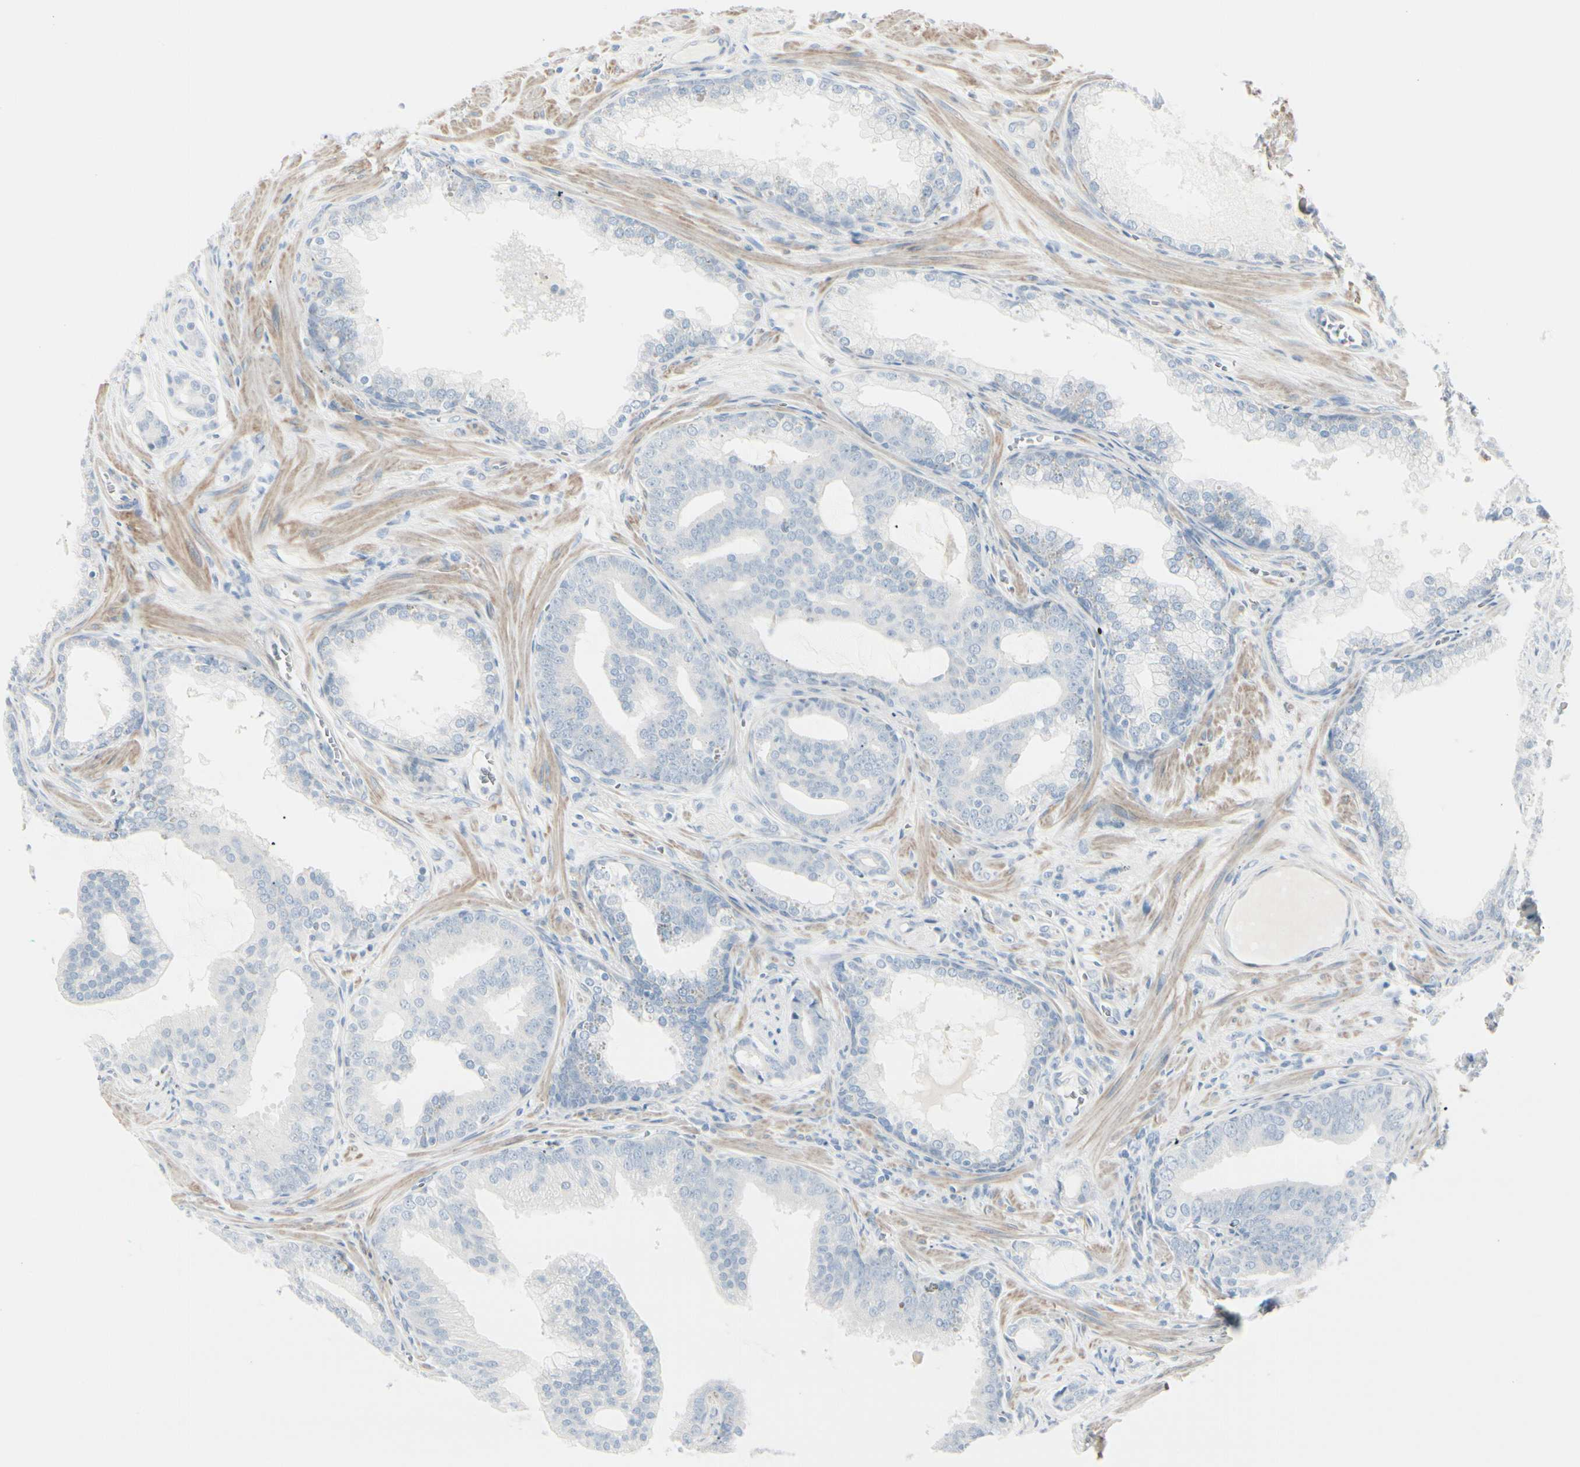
{"staining": {"intensity": "negative", "quantity": "none", "location": "none"}, "tissue": "prostate cancer", "cell_type": "Tumor cells", "image_type": "cancer", "snomed": [{"axis": "morphology", "description": "Adenocarcinoma, Low grade"}, {"axis": "topography", "description": "Prostate"}], "caption": "Immunohistochemistry (IHC) of low-grade adenocarcinoma (prostate) exhibits no positivity in tumor cells.", "gene": "CDHR5", "patient": {"sex": "male", "age": 58}}